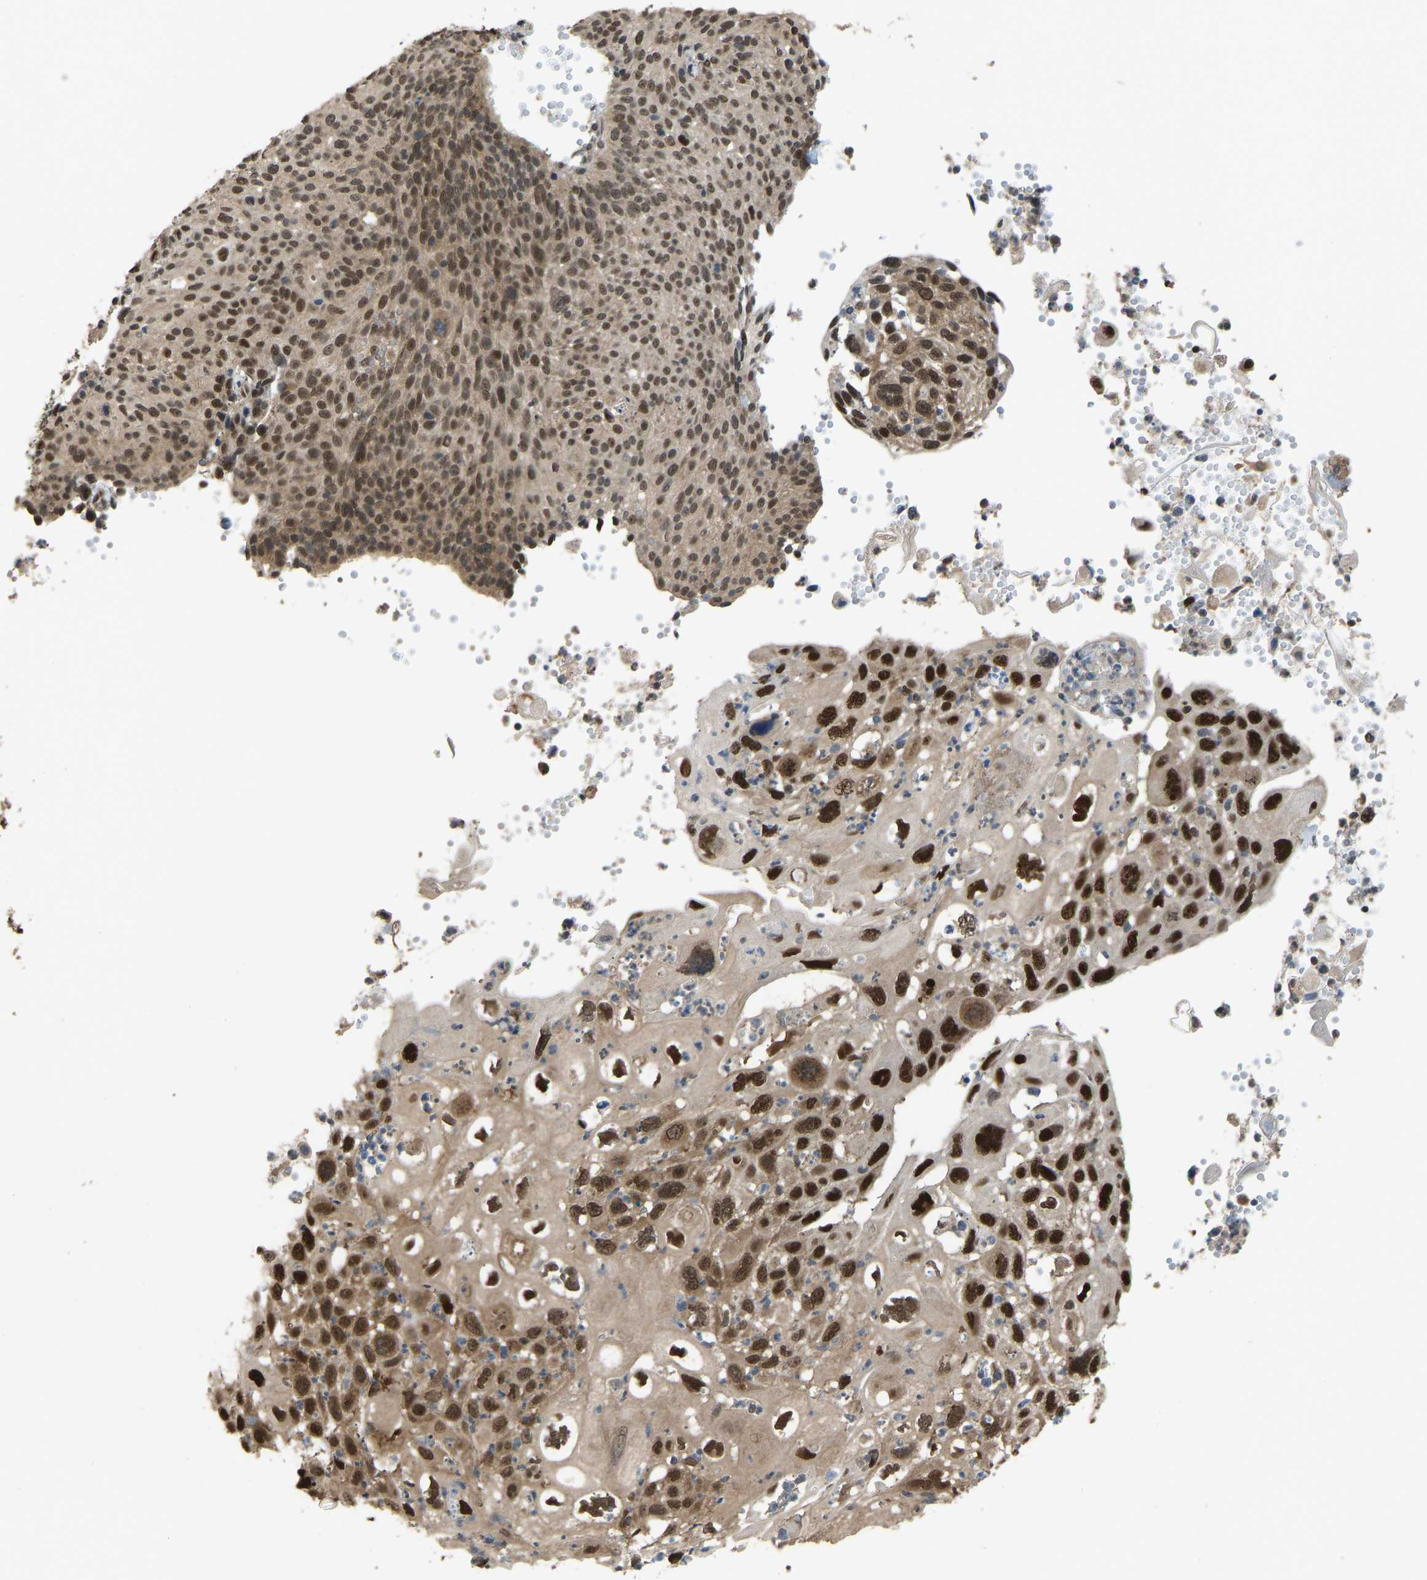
{"staining": {"intensity": "strong", "quantity": ">75%", "location": "cytoplasmic/membranous,nuclear"}, "tissue": "cervical cancer", "cell_type": "Tumor cells", "image_type": "cancer", "snomed": [{"axis": "morphology", "description": "Squamous cell carcinoma, NOS"}, {"axis": "topography", "description": "Cervix"}], "caption": "Strong cytoplasmic/membranous and nuclear protein expression is identified in approximately >75% of tumor cells in squamous cell carcinoma (cervical).", "gene": "KPNA6", "patient": {"sex": "female", "age": 70}}